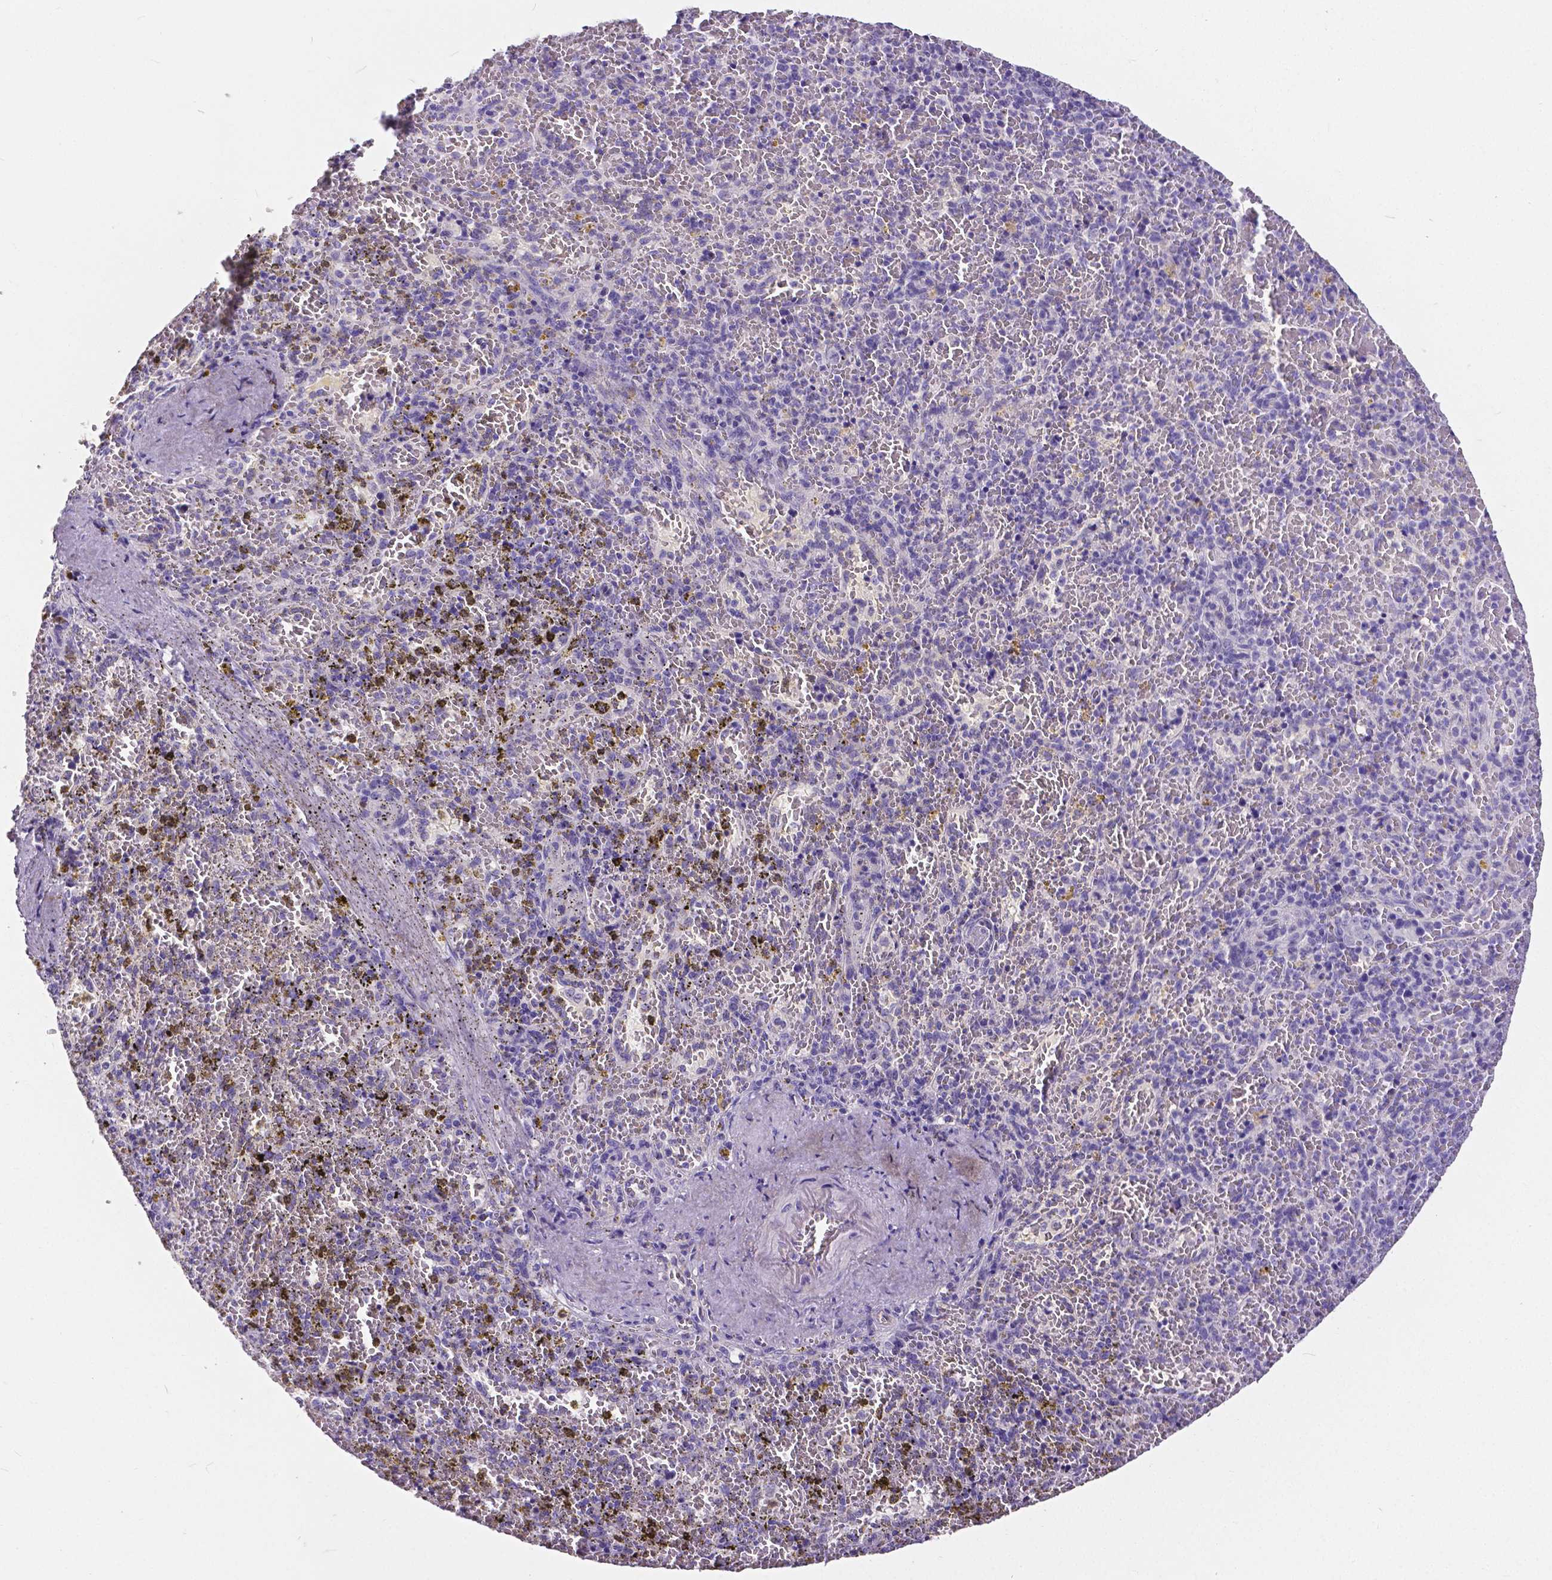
{"staining": {"intensity": "negative", "quantity": "none", "location": "none"}, "tissue": "spleen", "cell_type": "Cells in red pulp", "image_type": "normal", "snomed": [{"axis": "morphology", "description": "Normal tissue, NOS"}, {"axis": "topography", "description": "Spleen"}], "caption": "Benign spleen was stained to show a protein in brown. There is no significant positivity in cells in red pulp.", "gene": "OCLN", "patient": {"sex": "female", "age": 50}}